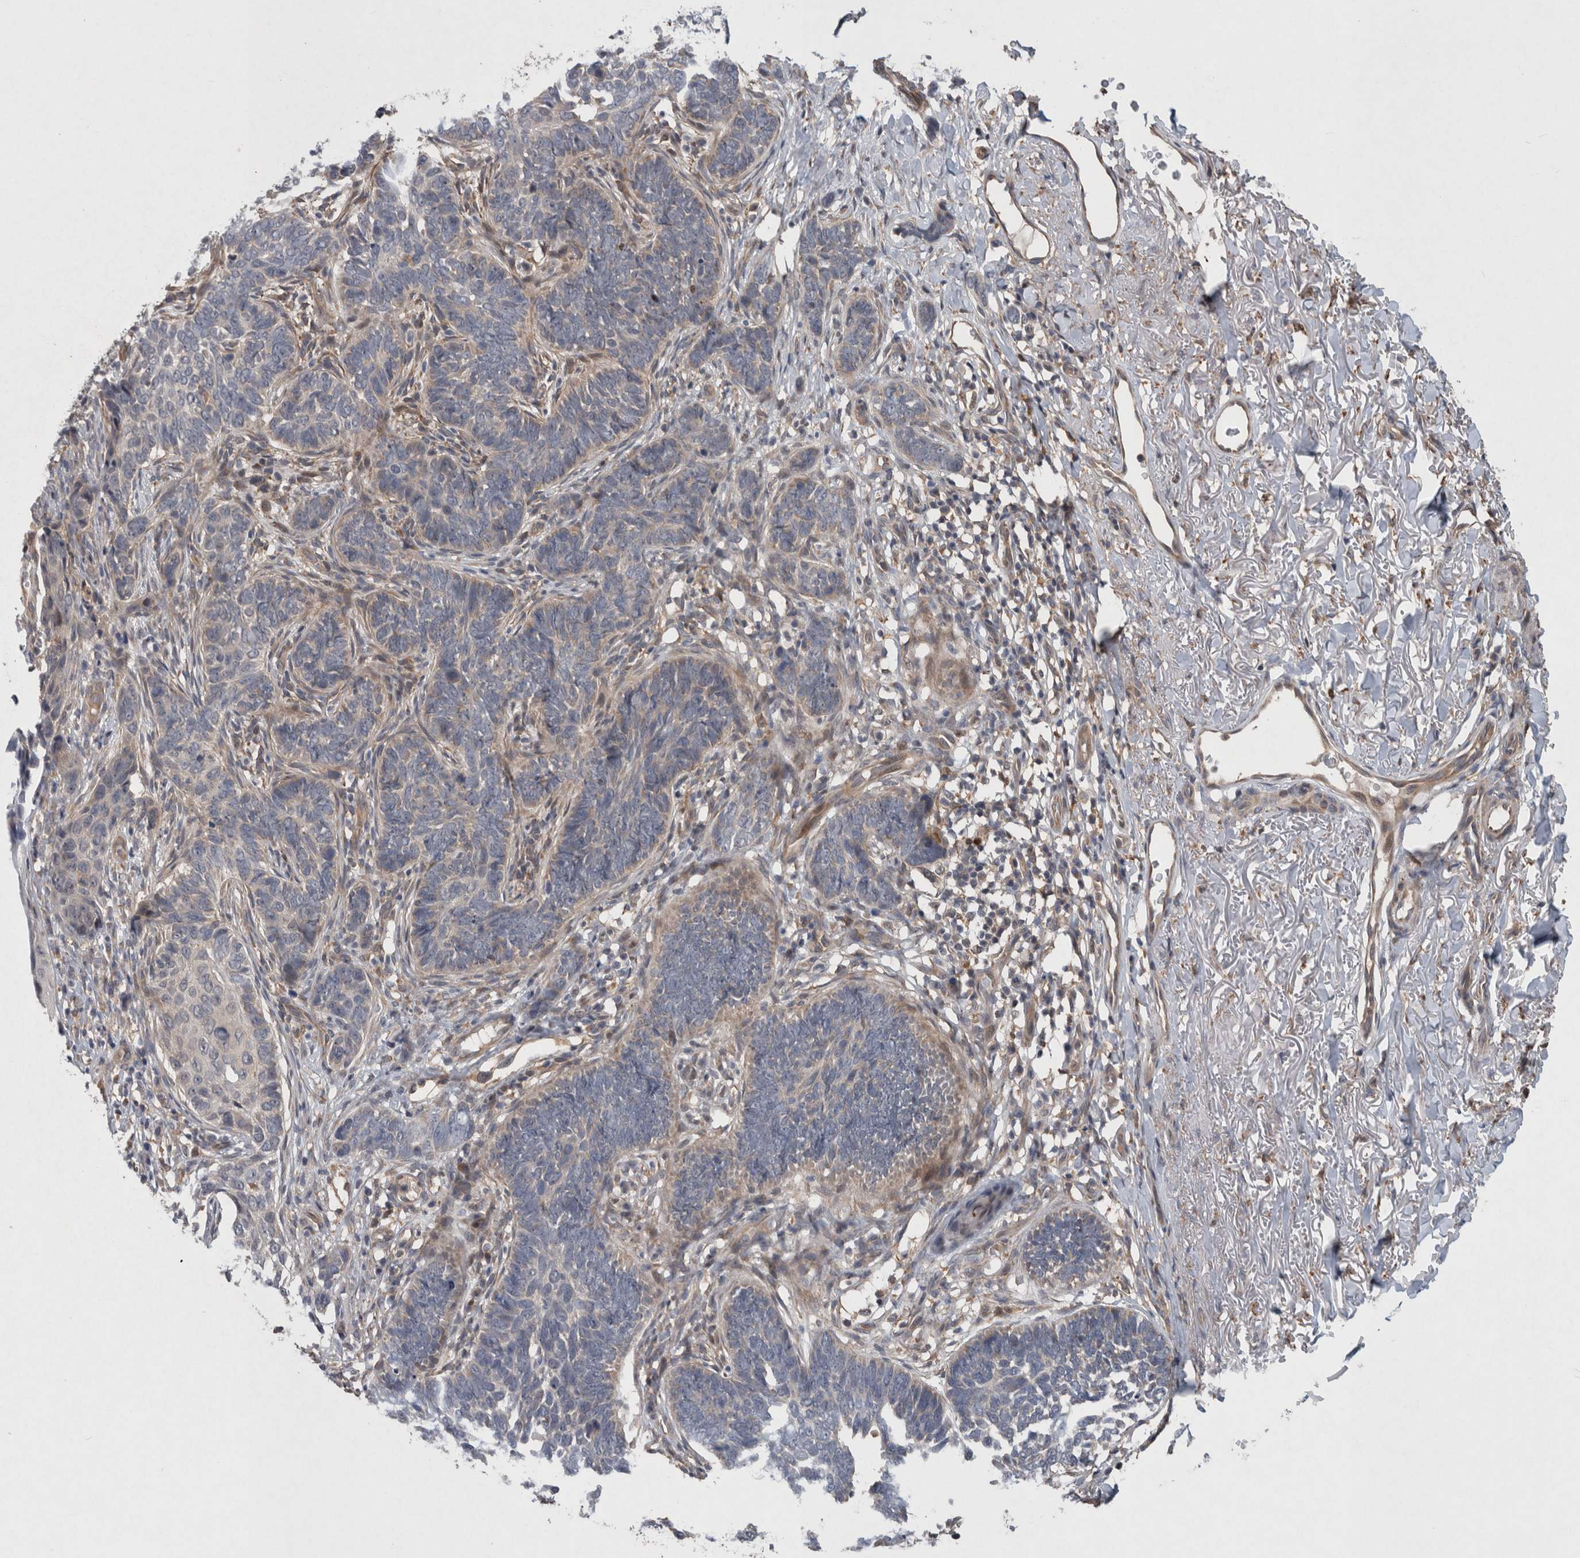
{"staining": {"intensity": "weak", "quantity": "<25%", "location": "cytoplasmic/membranous"}, "tissue": "skin cancer", "cell_type": "Tumor cells", "image_type": "cancer", "snomed": [{"axis": "morphology", "description": "Normal tissue, NOS"}, {"axis": "morphology", "description": "Basal cell carcinoma"}, {"axis": "topography", "description": "Skin"}], "caption": "A photomicrograph of human basal cell carcinoma (skin) is negative for staining in tumor cells.", "gene": "GIMAP6", "patient": {"sex": "male", "age": 77}}